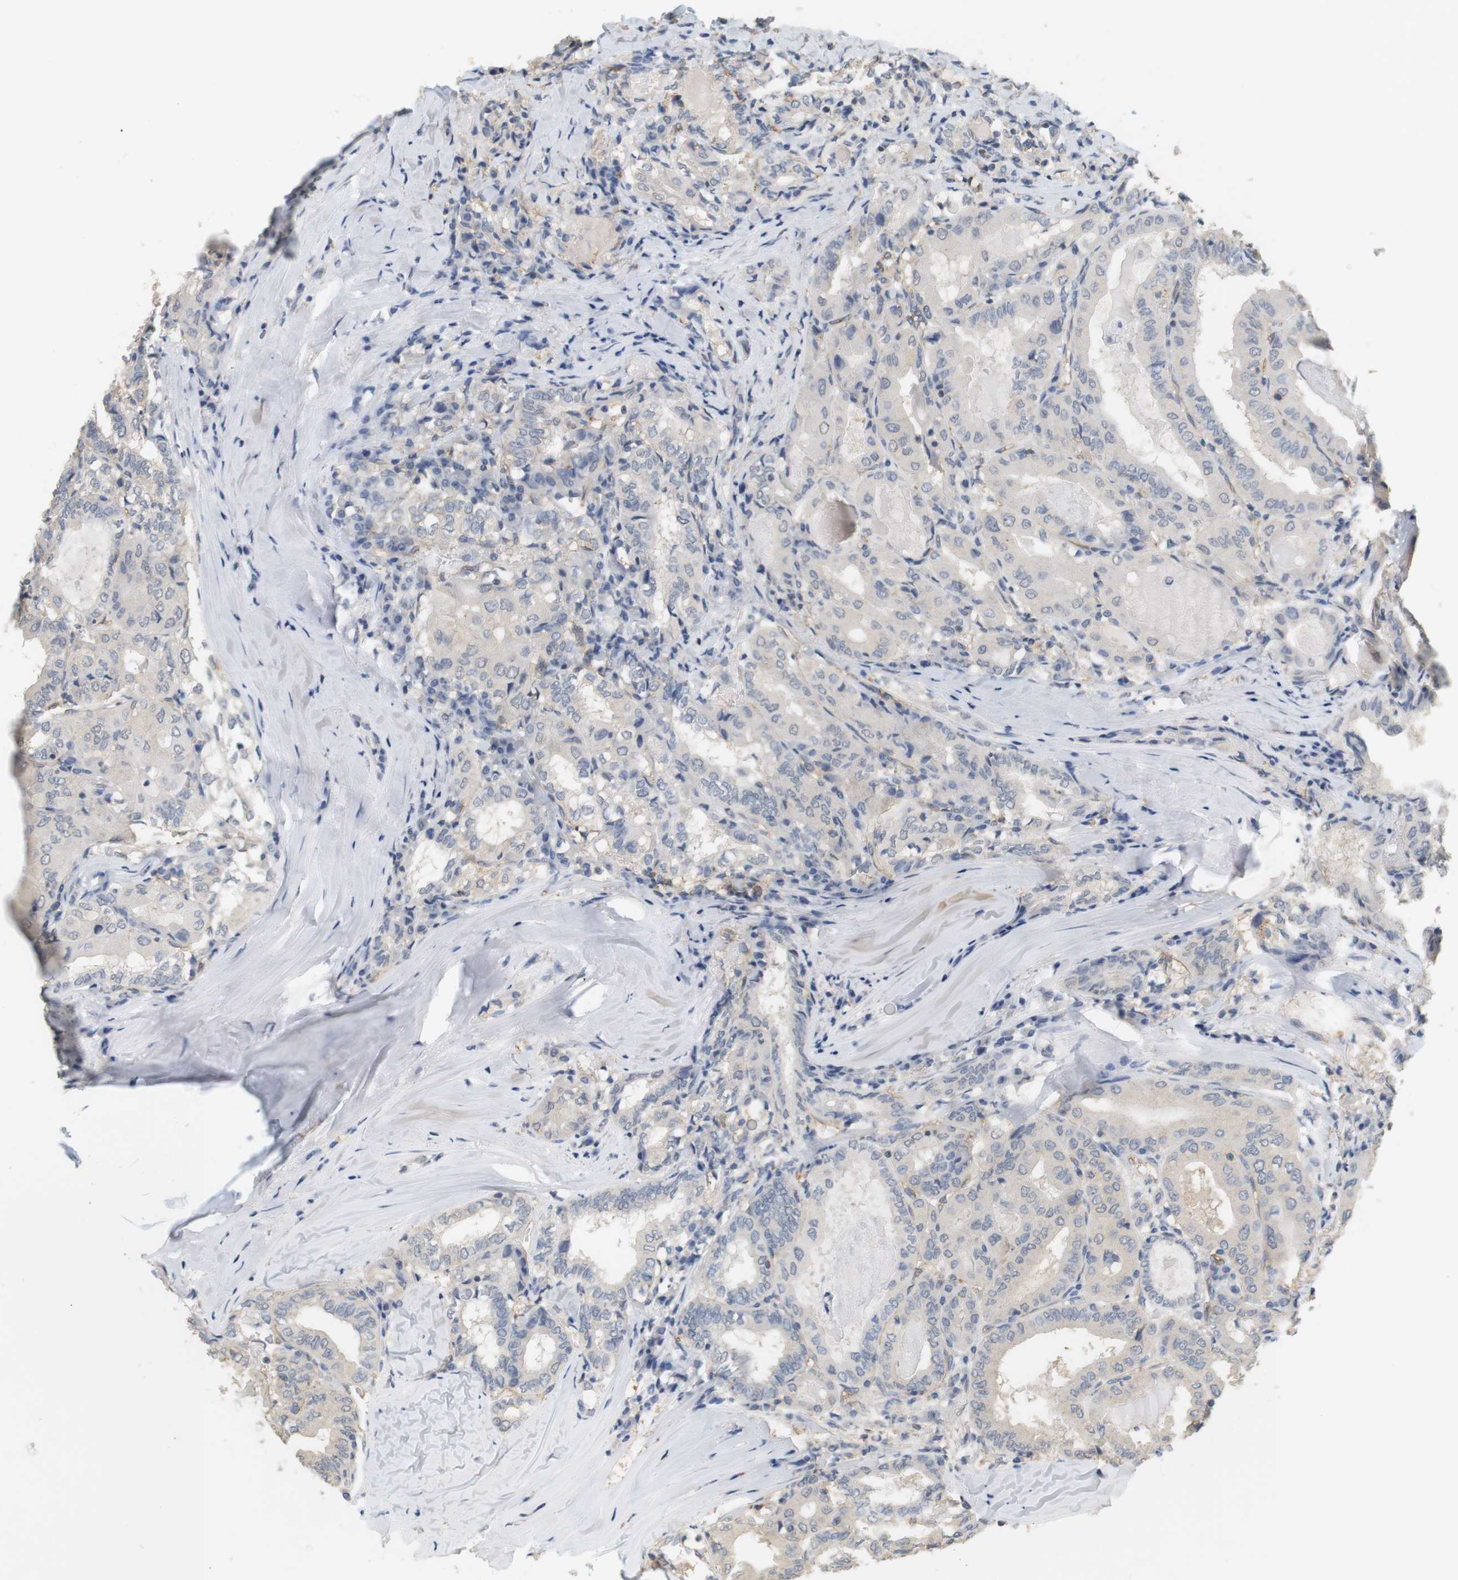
{"staining": {"intensity": "negative", "quantity": "none", "location": "none"}, "tissue": "thyroid cancer", "cell_type": "Tumor cells", "image_type": "cancer", "snomed": [{"axis": "morphology", "description": "Papillary adenocarcinoma, NOS"}, {"axis": "topography", "description": "Thyroid gland"}], "caption": "The immunohistochemistry (IHC) image has no significant positivity in tumor cells of papillary adenocarcinoma (thyroid) tissue. The staining was performed using DAB to visualize the protein expression in brown, while the nuclei were stained in blue with hematoxylin (Magnification: 20x).", "gene": "OSR1", "patient": {"sex": "female", "age": 42}}